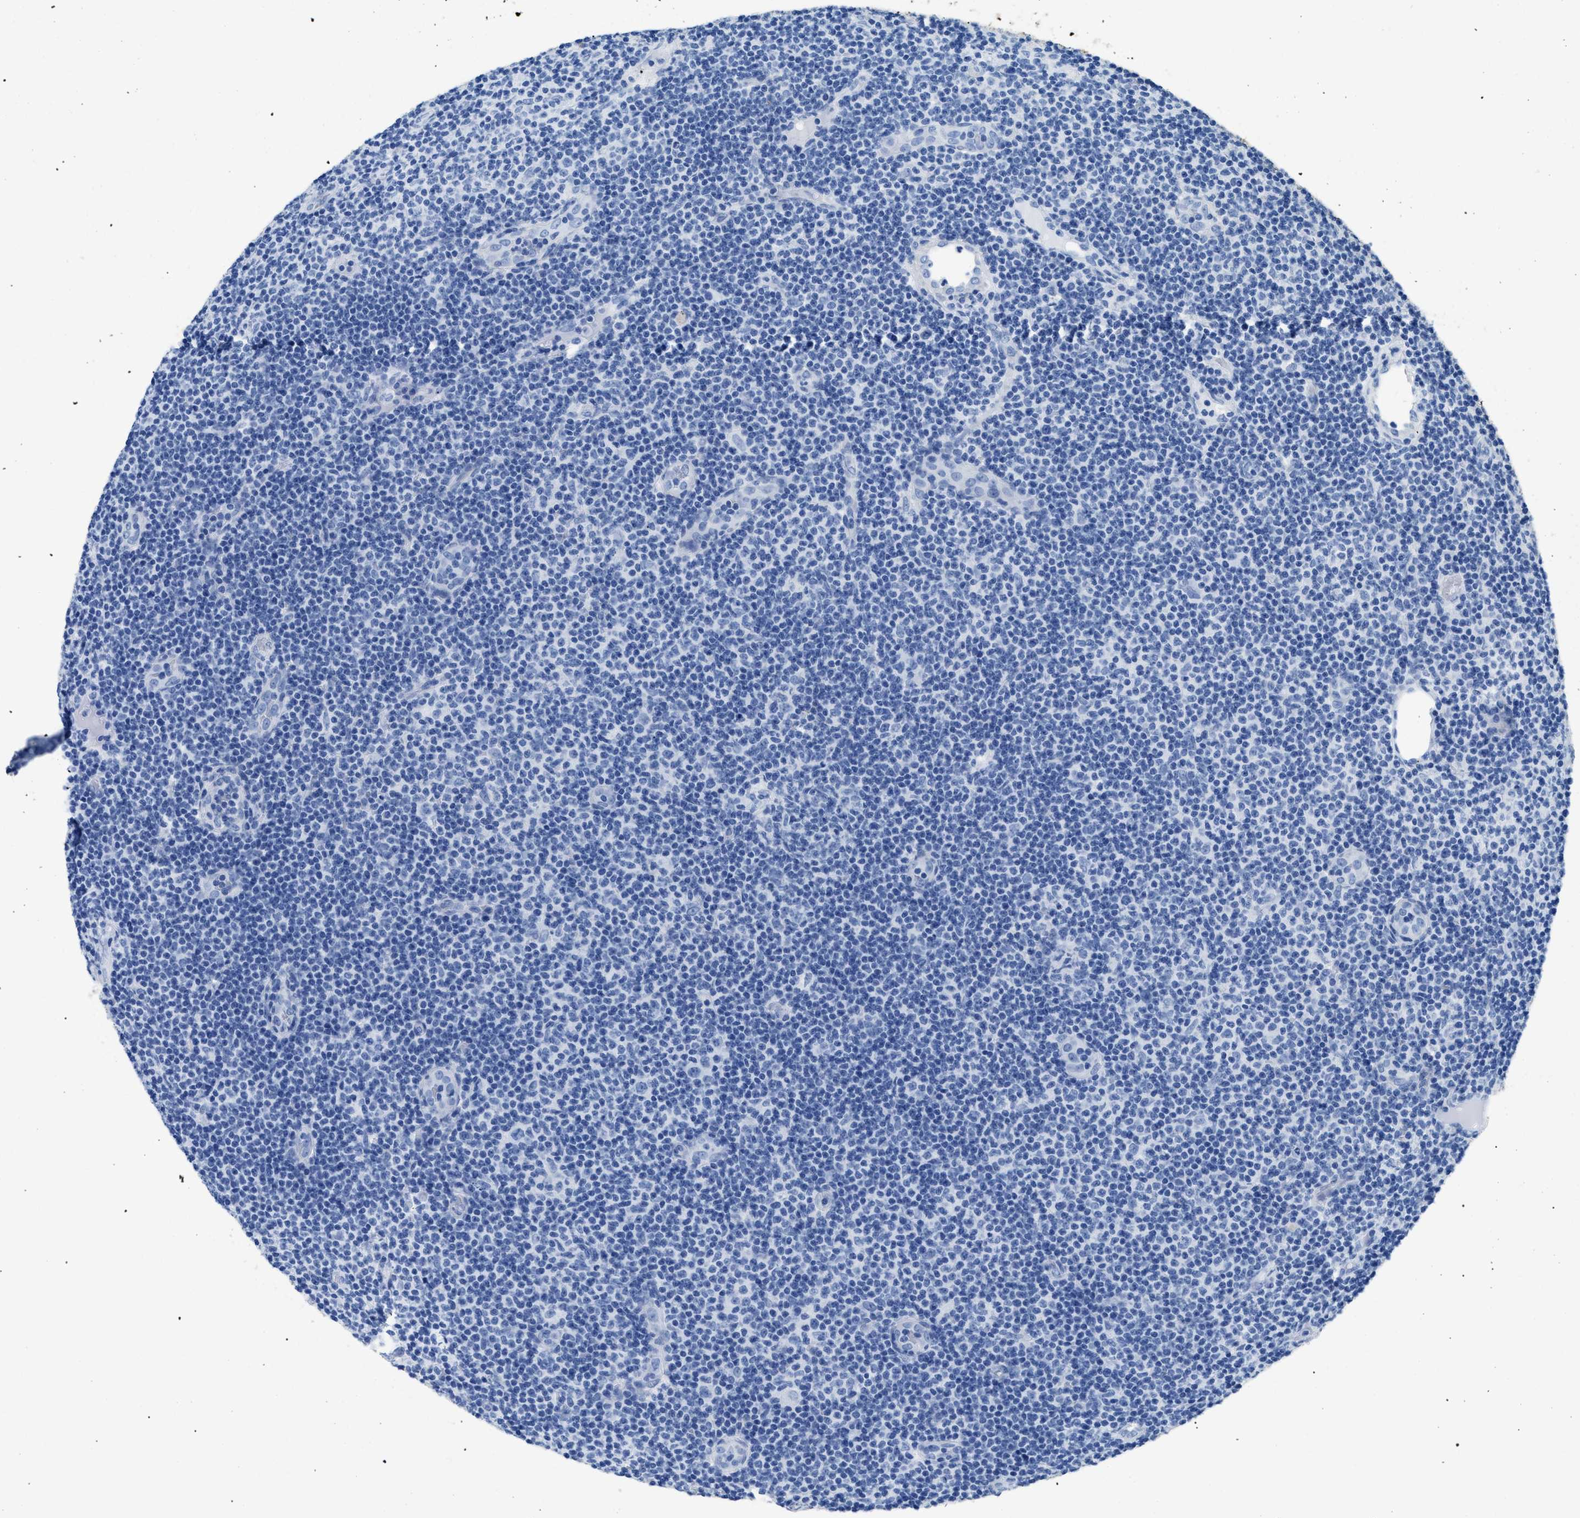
{"staining": {"intensity": "negative", "quantity": "none", "location": "none"}, "tissue": "lymphoma", "cell_type": "Tumor cells", "image_type": "cancer", "snomed": [{"axis": "morphology", "description": "Malignant lymphoma, non-Hodgkin's type, Low grade"}, {"axis": "topography", "description": "Lymph node"}], "caption": "Tumor cells are negative for protein expression in human lymphoma. (Immunohistochemistry (ihc), brightfield microscopy, high magnification).", "gene": "DLC1", "patient": {"sex": "male", "age": 83}}